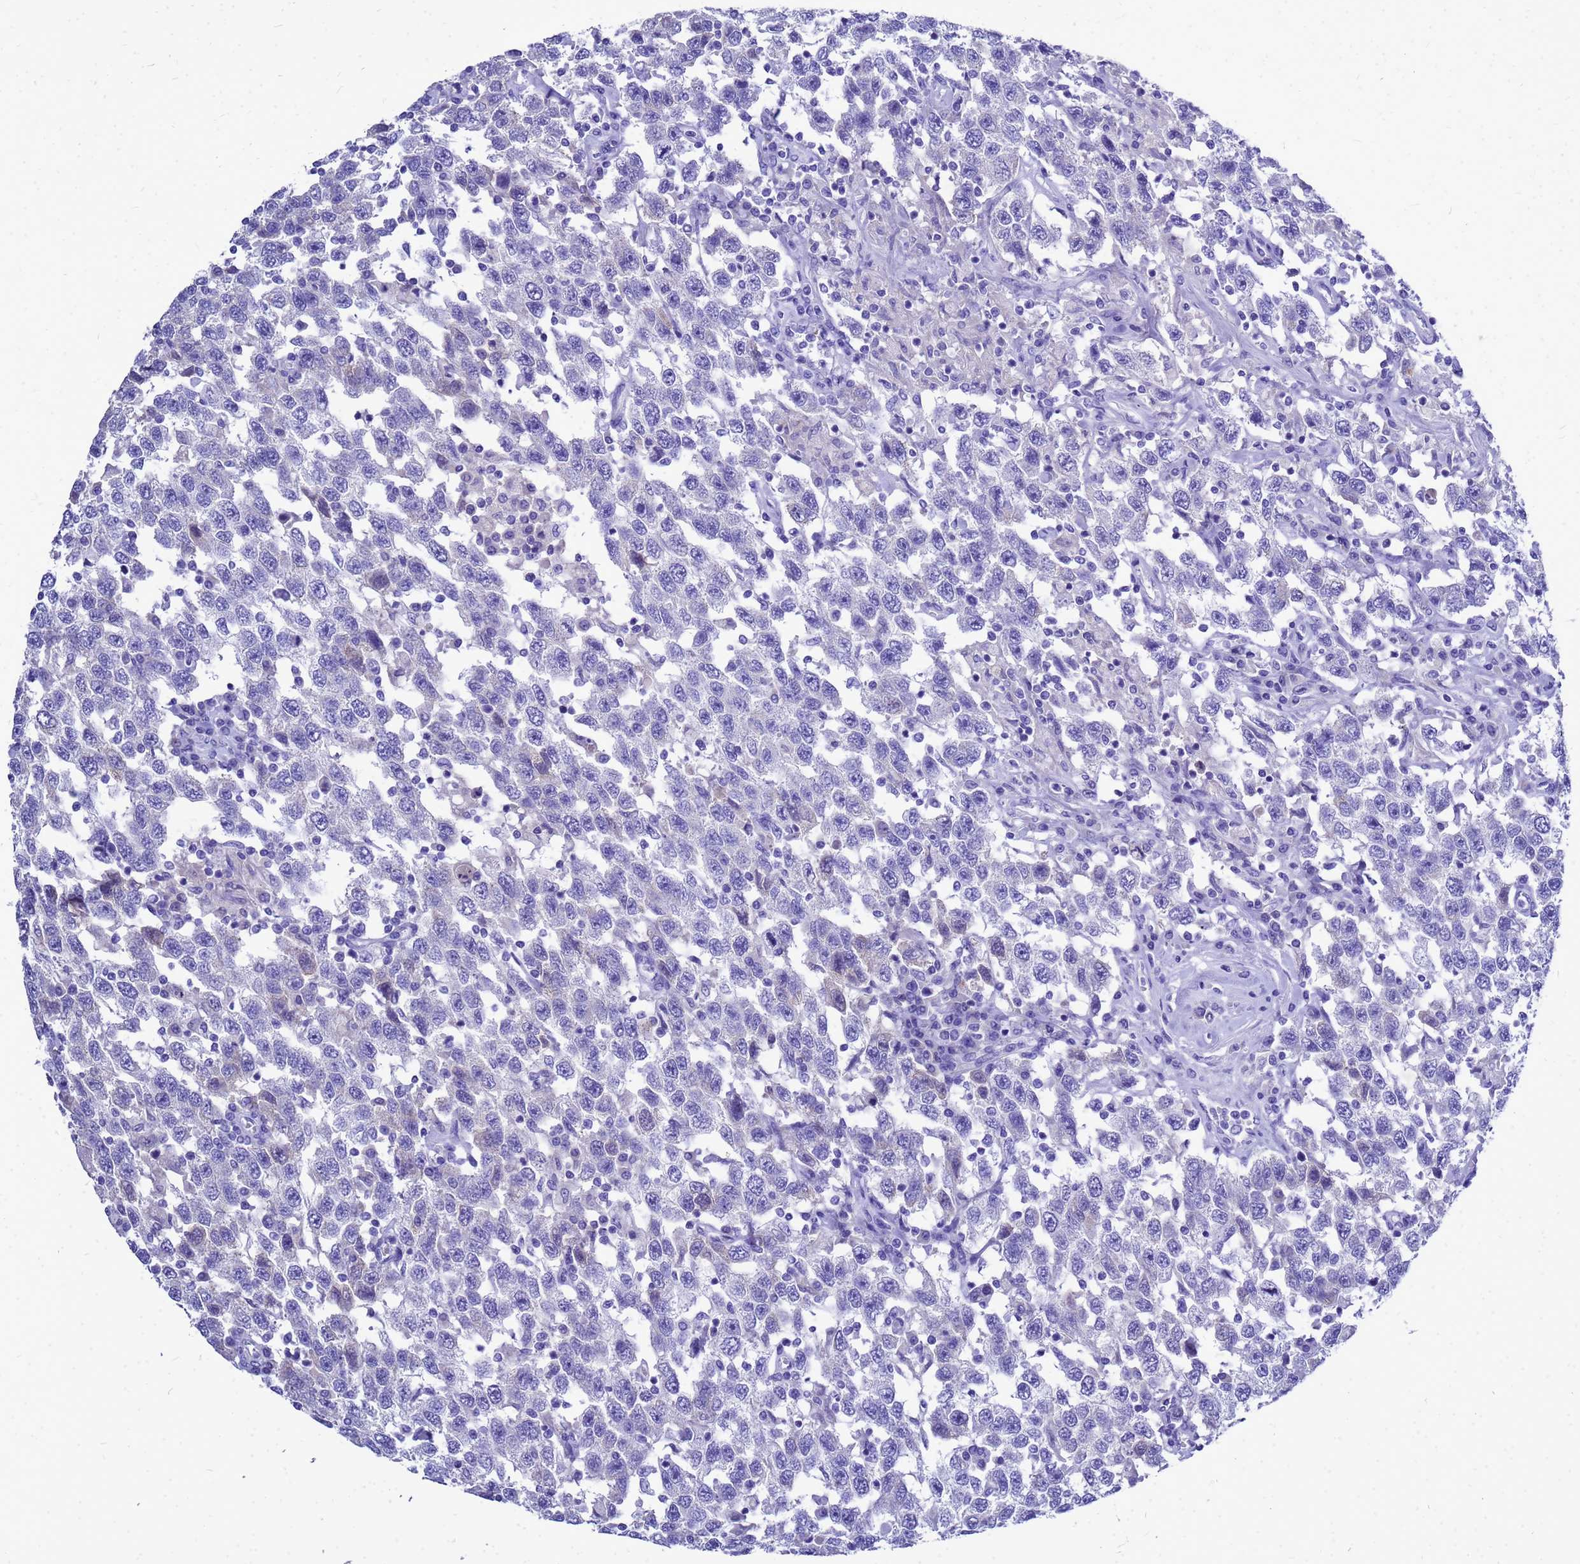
{"staining": {"intensity": "negative", "quantity": "none", "location": "none"}, "tissue": "testis cancer", "cell_type": "Tumor cells", "image_type": "cancer", "snomed": [{"axis": "morphology", "description": "Seminoma, NOS"}, {"axis": "topography", "description": "Testis"}], "caption": "High magnification brightfield microscopy of seminoma (testis) stained with DAB (3,3'-diaminobenzidine) (brown) and counterstained with hematoxylin (blue): tumor cells show no significant positivity. Brightfield microscopy of IHC stained with DAB (brown) and hematoxylin (blue), captured at high magnification.", "gene": "OR52E2", "patient": {"sex": "male", "age": 41}}